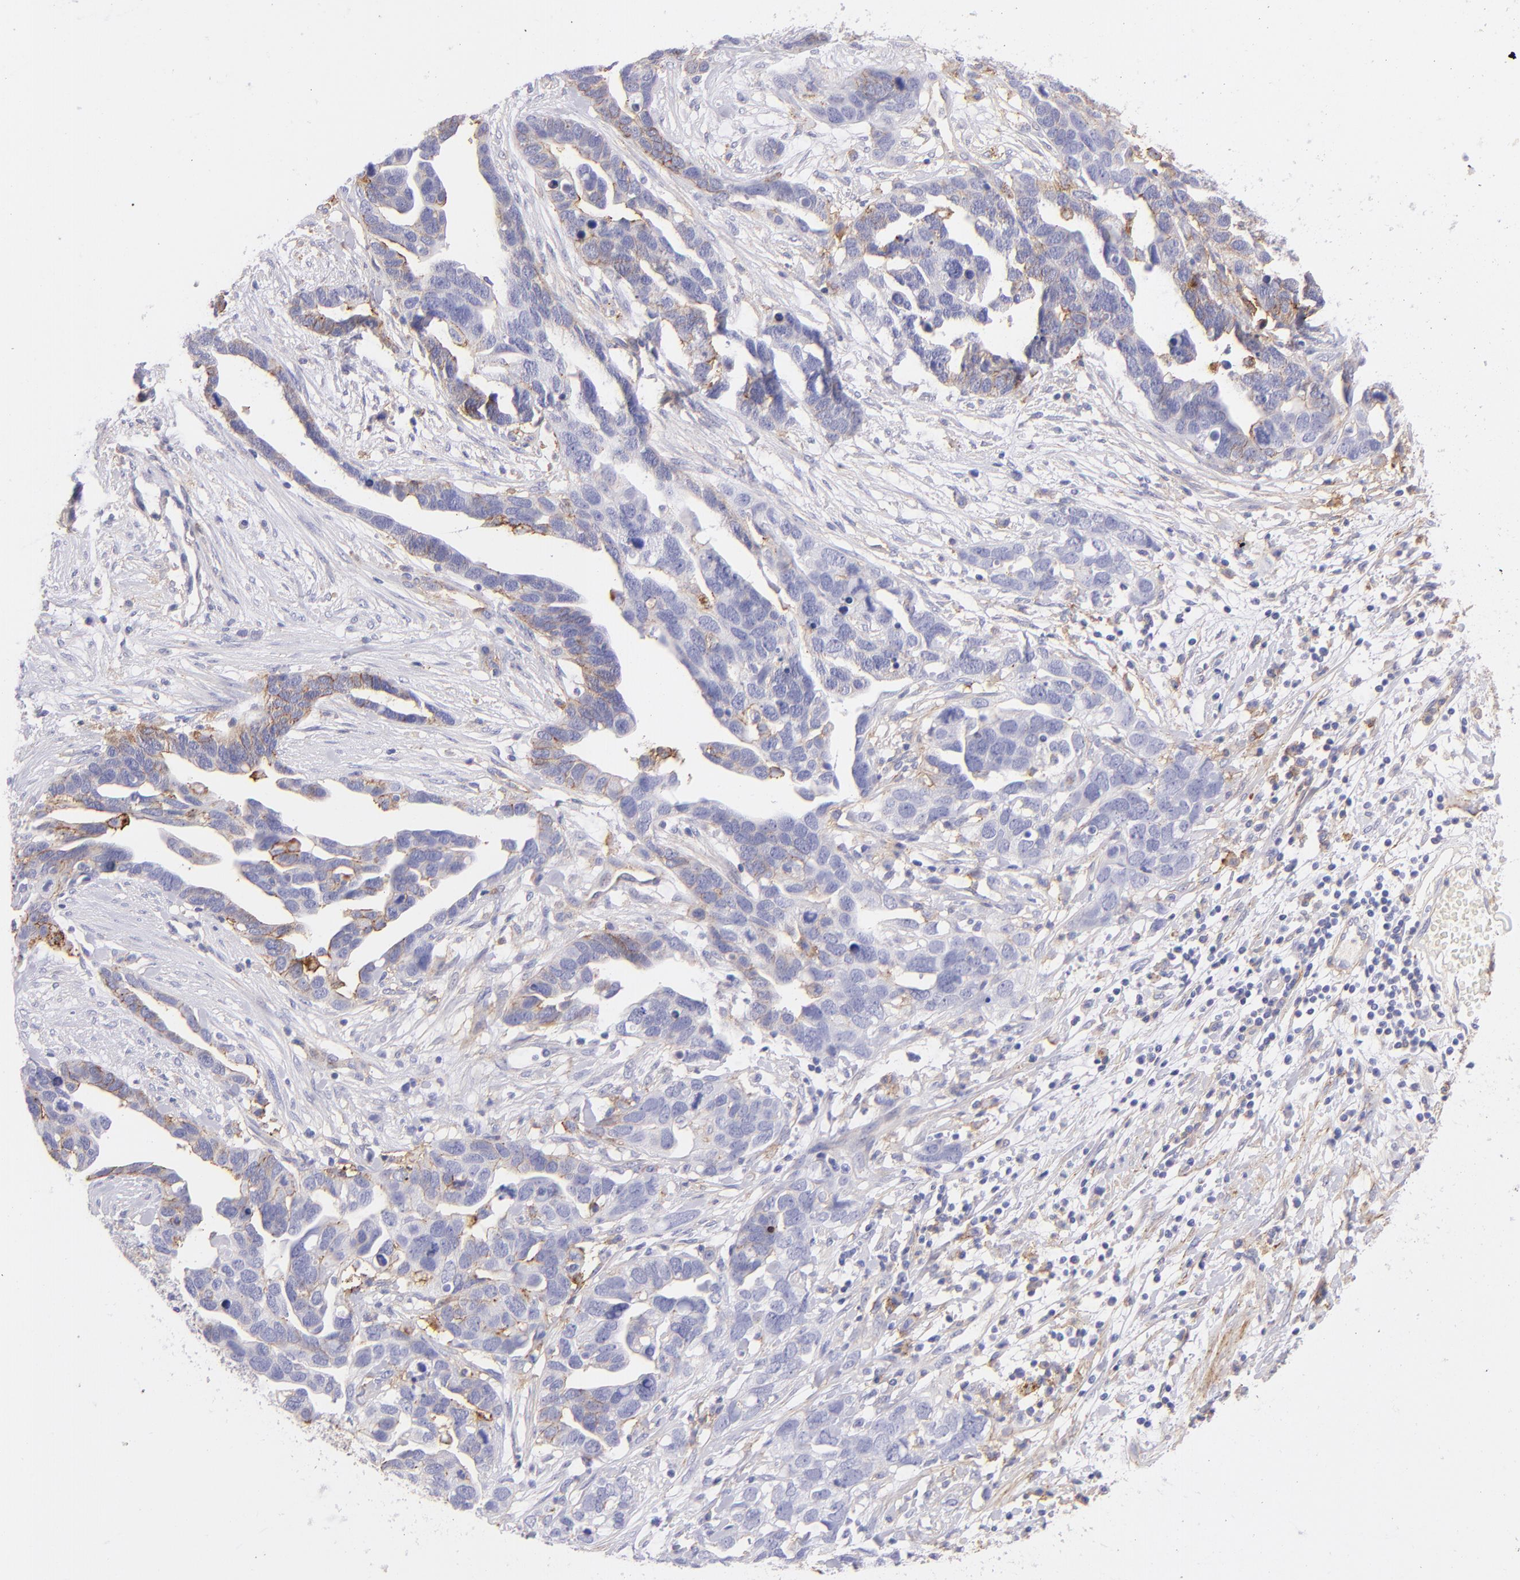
{"staining": {"intensity": "weak", "quantity": "25%-75%", "location": "cytoplasmic/membranous"}, "tissue": "ovarian cancer", "cell_type": "Tumor cells", "image_type": "cancer", "snomed": [{"axis": "morphology", "description": "Cystadenocarcinoma, serous, NOS"}, {"axis": "topography", "description": "Ovary"}], "caption": "Weak cytoplasmic/membranous staining is present in about 25%-75% of tumor cells in ovarian serous cystadenocarcinoma. Immunohistochemistry (ihc) stains the protein of interest in brown and the nuclei are stained blue.", "gene": "CD81", "patient": {"sex": "female", "age": 54}}